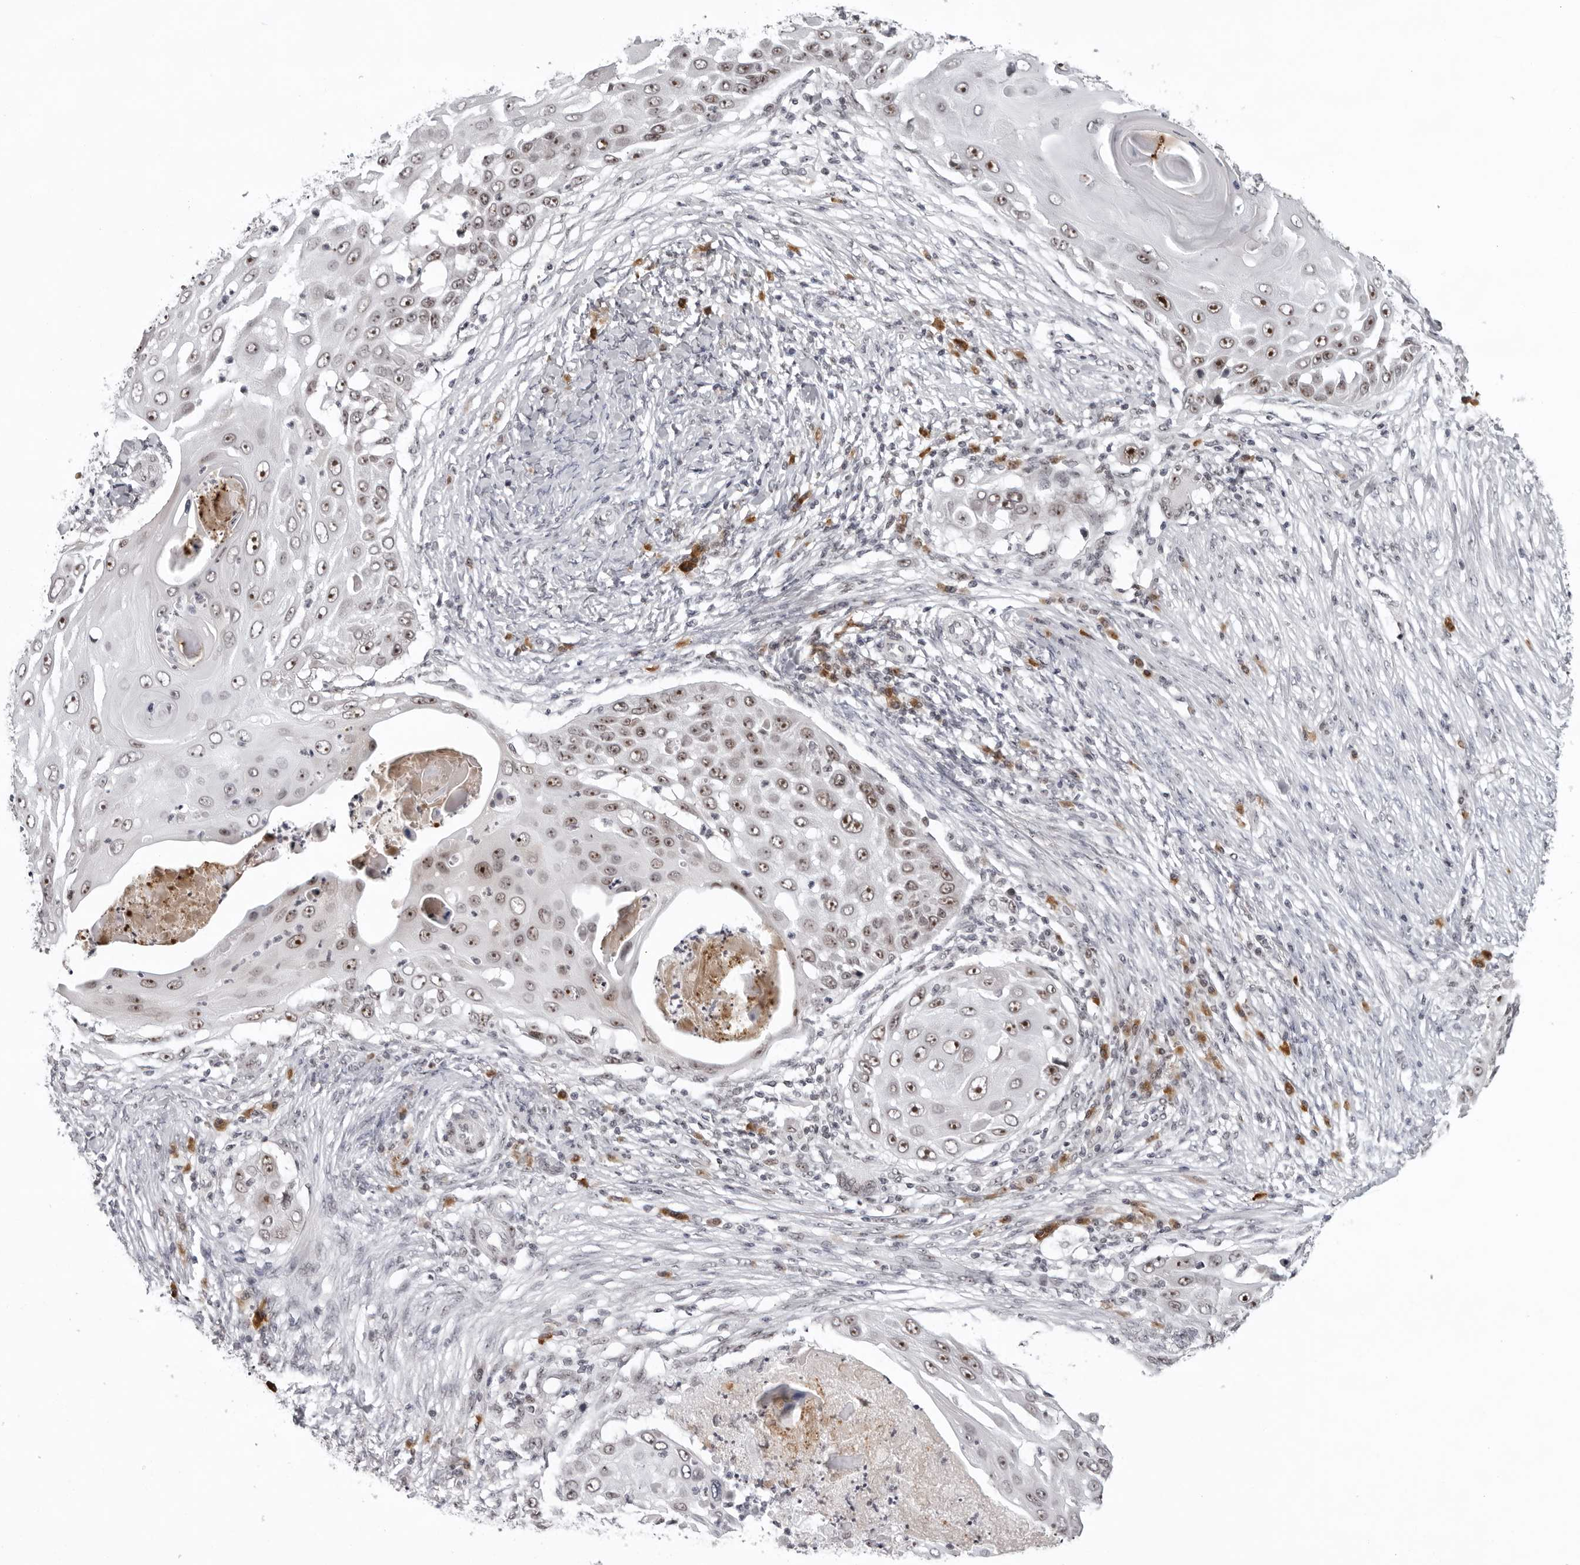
{"staining": {"intensity": "strong", "quantity": ">75%", "location": "nuclear"}, "tissue": "skin cancer", "cell_type": "Tumor cells", "image_type": "cancer", "snomed": [{"axis": "morphology", "description": "Squamous cell carcinoma, NOS"}, {"axis": "topography", "description": "Skin"}], "caption": "The immunohistochemical stain highlights strong nuclear expression in tumor cells of skin cancer tissue. The staining is performed using DAB brown chromogen to label protein expression. The nuclei are counter-stained blue using hematoxylin.", "gene": "EXOSC10", "patient": {"sex": "female", "age": 44}}